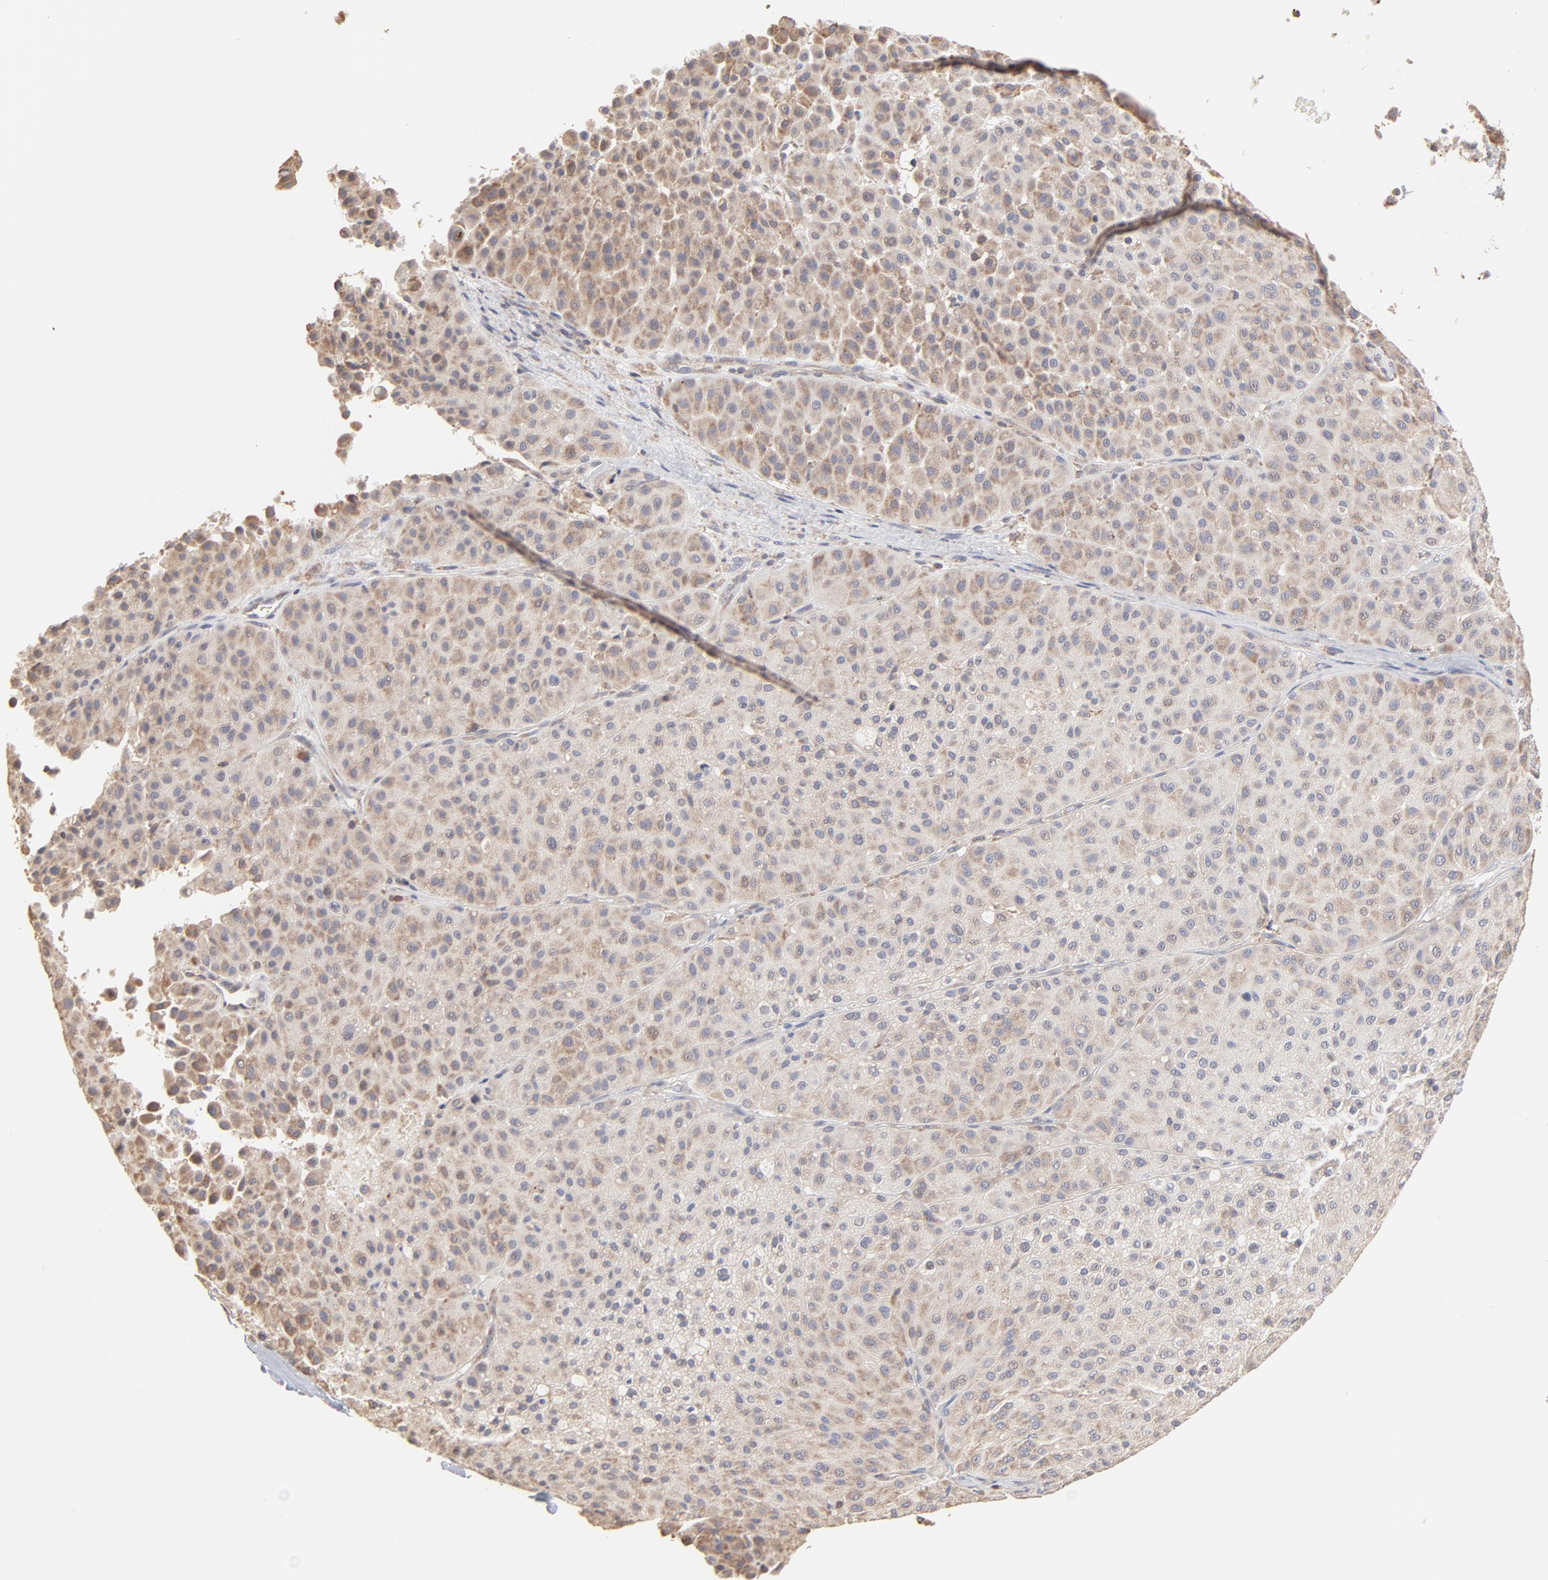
{"staining": {"intensity": "moderate", "quantity": ">75%", "location": "cytoplasmic/membranous"}, "tissue": "melanoma", "cell_type": "Tumor cells", "image_type": "cancer", "snomed": [{"axis": "morphology", "description": "Normal tissue, NOS"}, {"axis": "morphology", "description": "Malignant melanoma, Metastatic site"}, {"axis": "topography", "description": "Skin"}], "caption": "Immunohistochemical staining of melanoma exhibits medium levels of moderate cytoplasmic/membranous protein staining in approximately >75% of tumor cells.", "gene": "RNF213", "patient": {"sex": "male", "age": 41}}